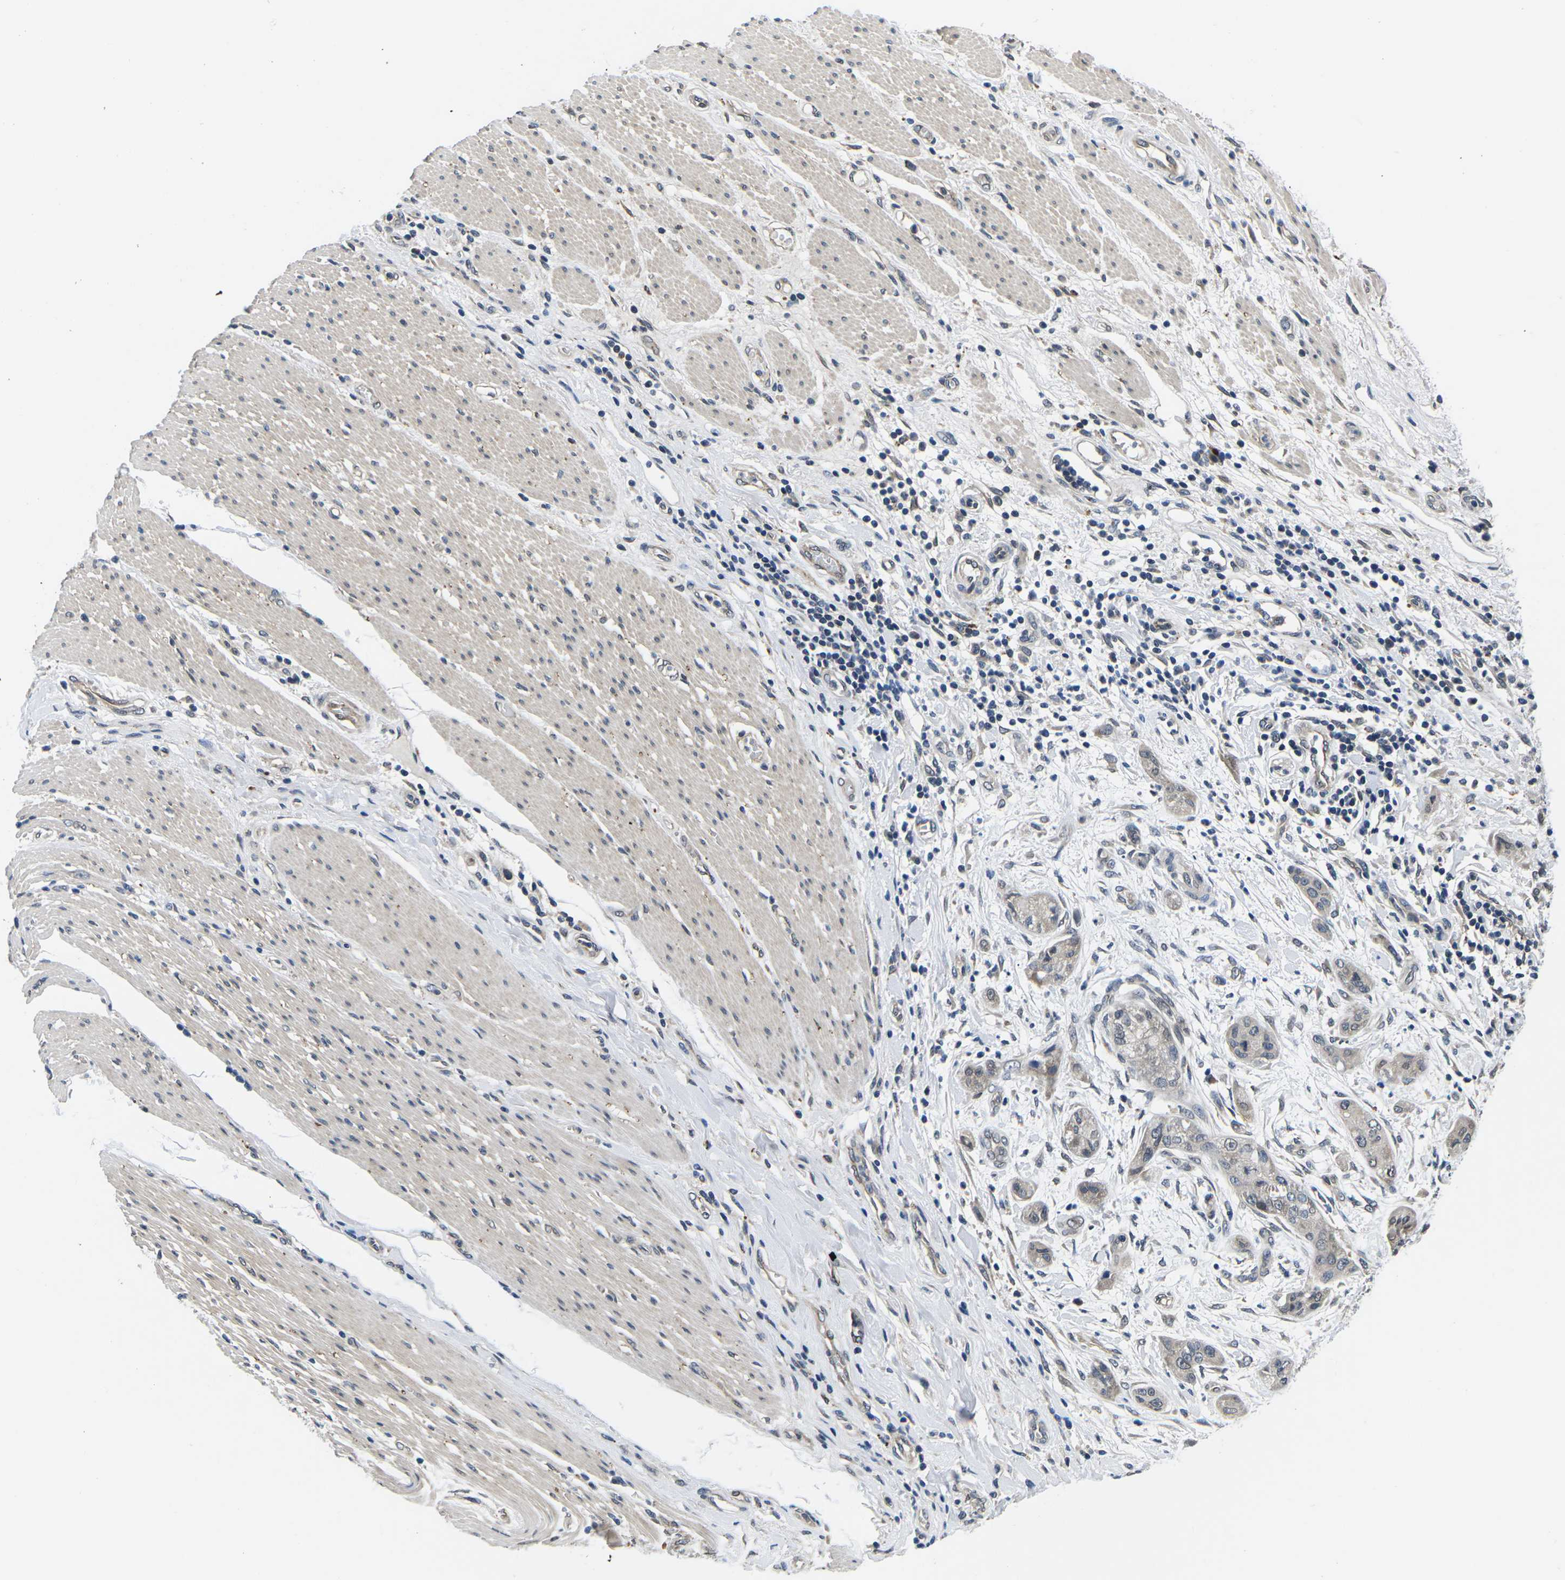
{"staining": {"intensity": "negative", "quantity": "none", "location": "none"}, "tissue": "pancreatic cancer", "cell_type": "Tumor cells", "image_type": "cancer", "snomed": [{"axis": "morphology", "description": "Adenocarcinoma, NOS"}, {"axis": "topography", "description": "Pancreas"}], "caption": "Tumor cells are negative for protein expression in human pancreatic cancer (adenocarcinoma).", "gene": "SNX10", "patient": {"sex": "female", "age": 78}}